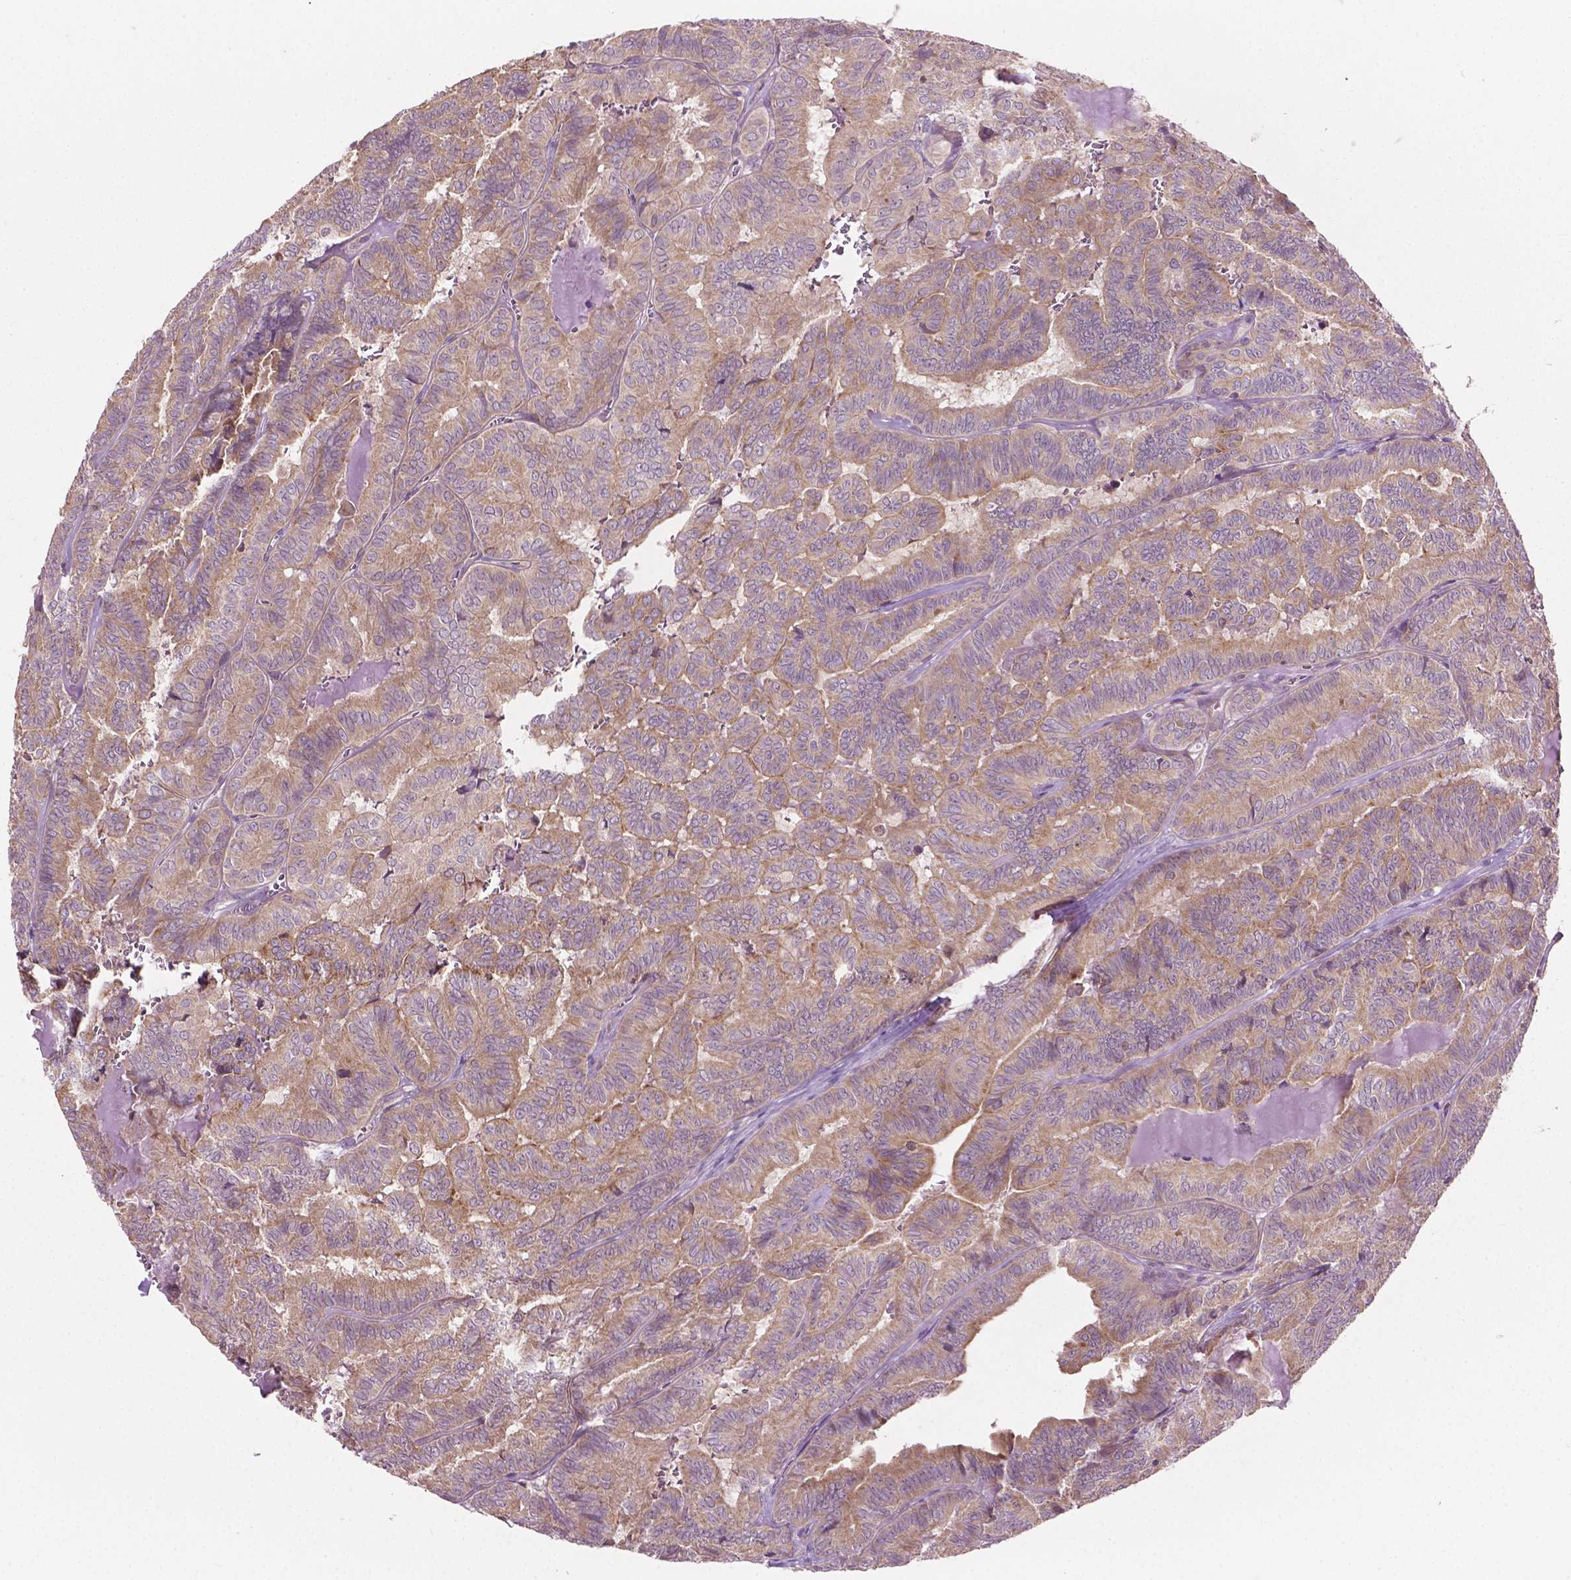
{"staining": {"intensity": "weak", "quantity": ">75%", "location": "cytoplasmic/membranous"}, "tissue": "thyroid cancer", "cell_type": "Tumor cells", "image_type": "cancer", "snomed": [{"axis": "morphology", "description": "Papillary adenocarcinoma, NOS"}, {"axis": "topography", "description": "Thyroid gland"}], "caption": "Human papillary adenocarcinoma (thyroid) stained with a brown dye demonstrates weak cytoplasmic/membranous positive positivity in approximately >75% of tumor cells.", "gene": "MZT1", "patient": {"sex": "female", "age": 75}}